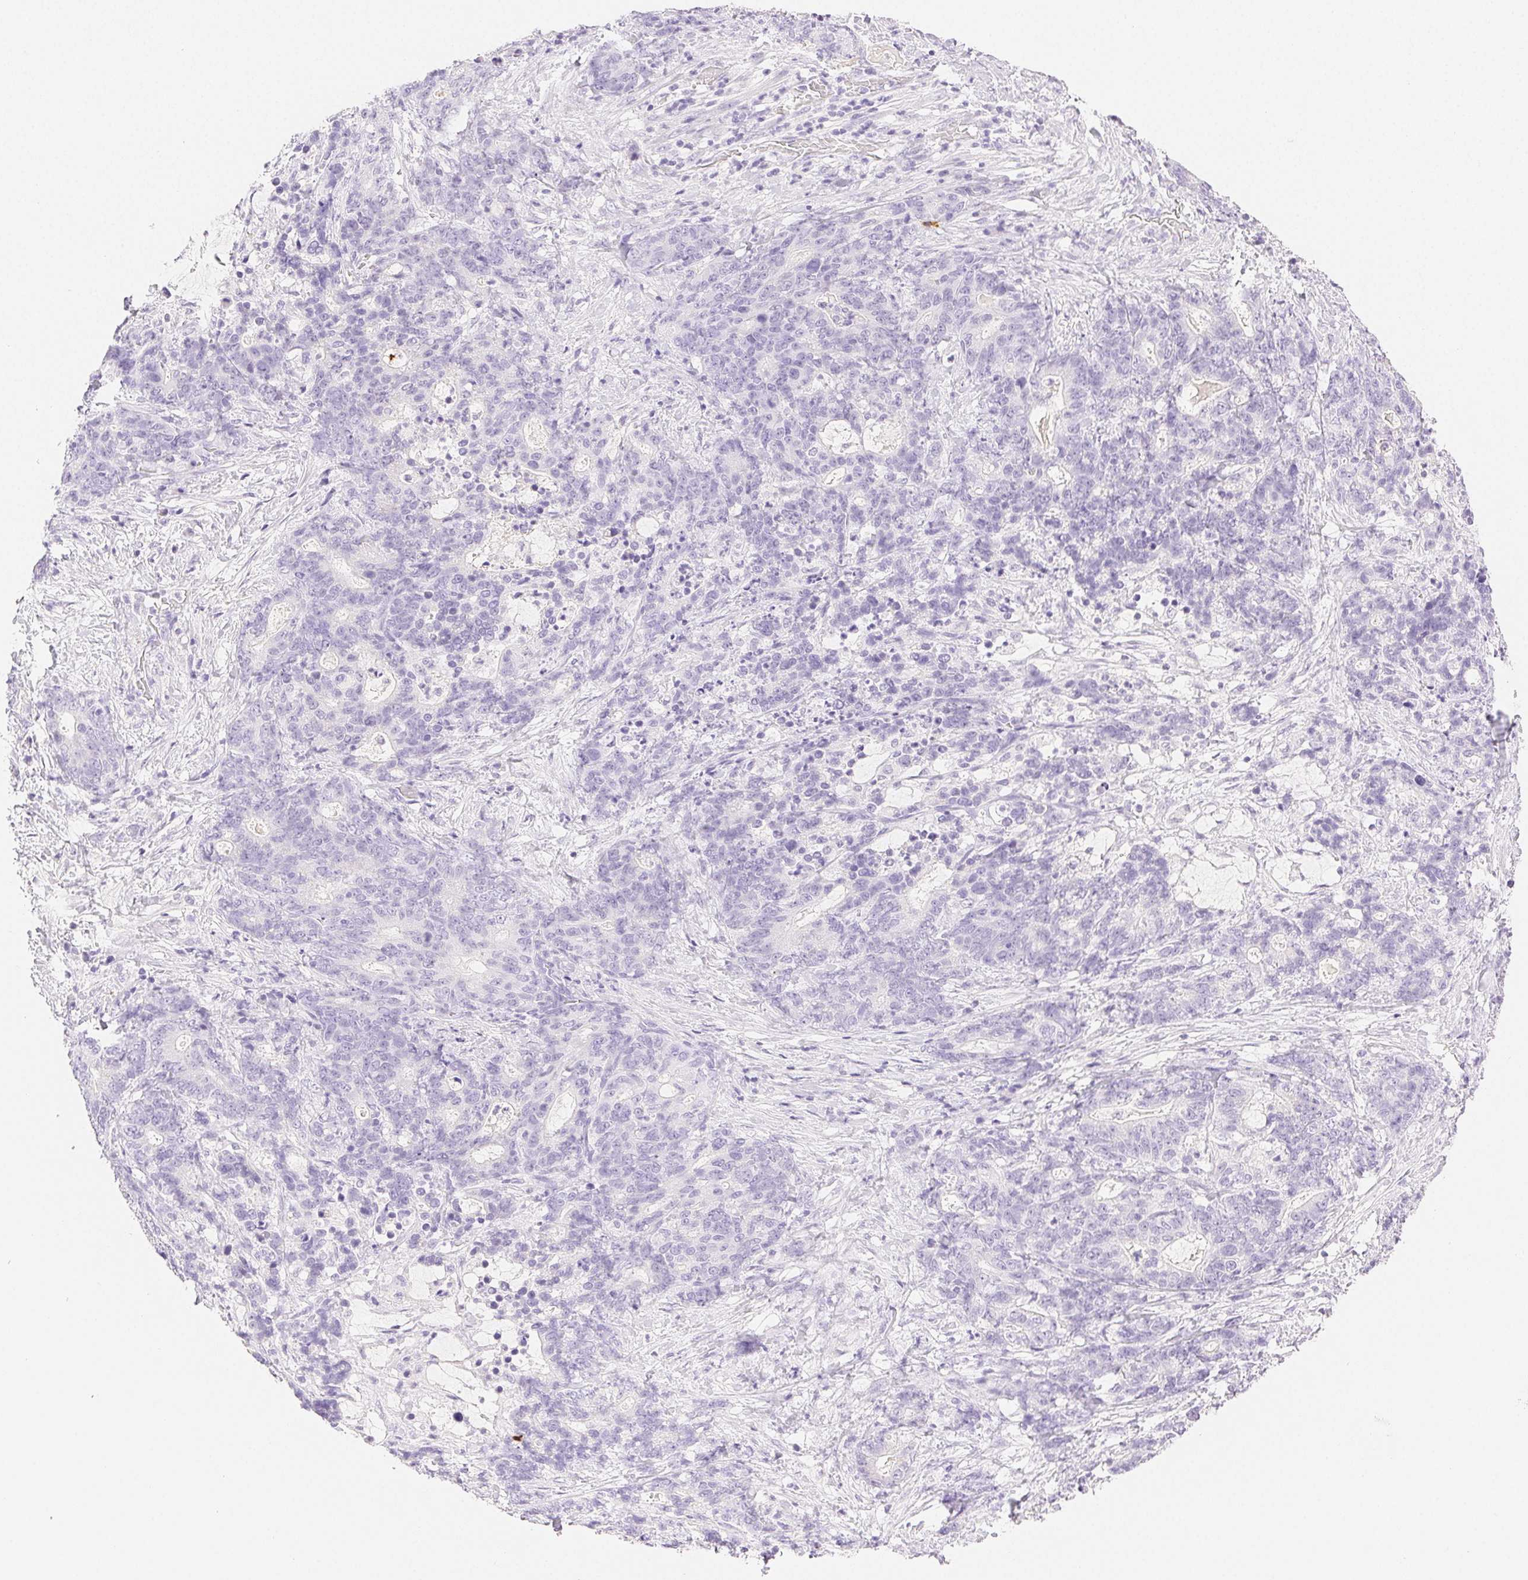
{"staining": {"intensity": "negative", "quantity": "none", "location": "none"}, "tissue": "stomach cancer", "cell_type": "Tumor cells", "image_type": "cancer", "snomed": [{"axis": "morphology", "description": "Normal tissue, NOS"}, {"axis": "morphology", "description": "Adenocarcinoma, NOS"}, {"axis": "topography", "description": "Stomach"}], "caption": "Human stomach cancer (adenocarcinoma) stained for a protein using IHC reveals no staining in tumor cells.", "gene": "SPACA4", "patient": {"sex": "female", "age": 64}}